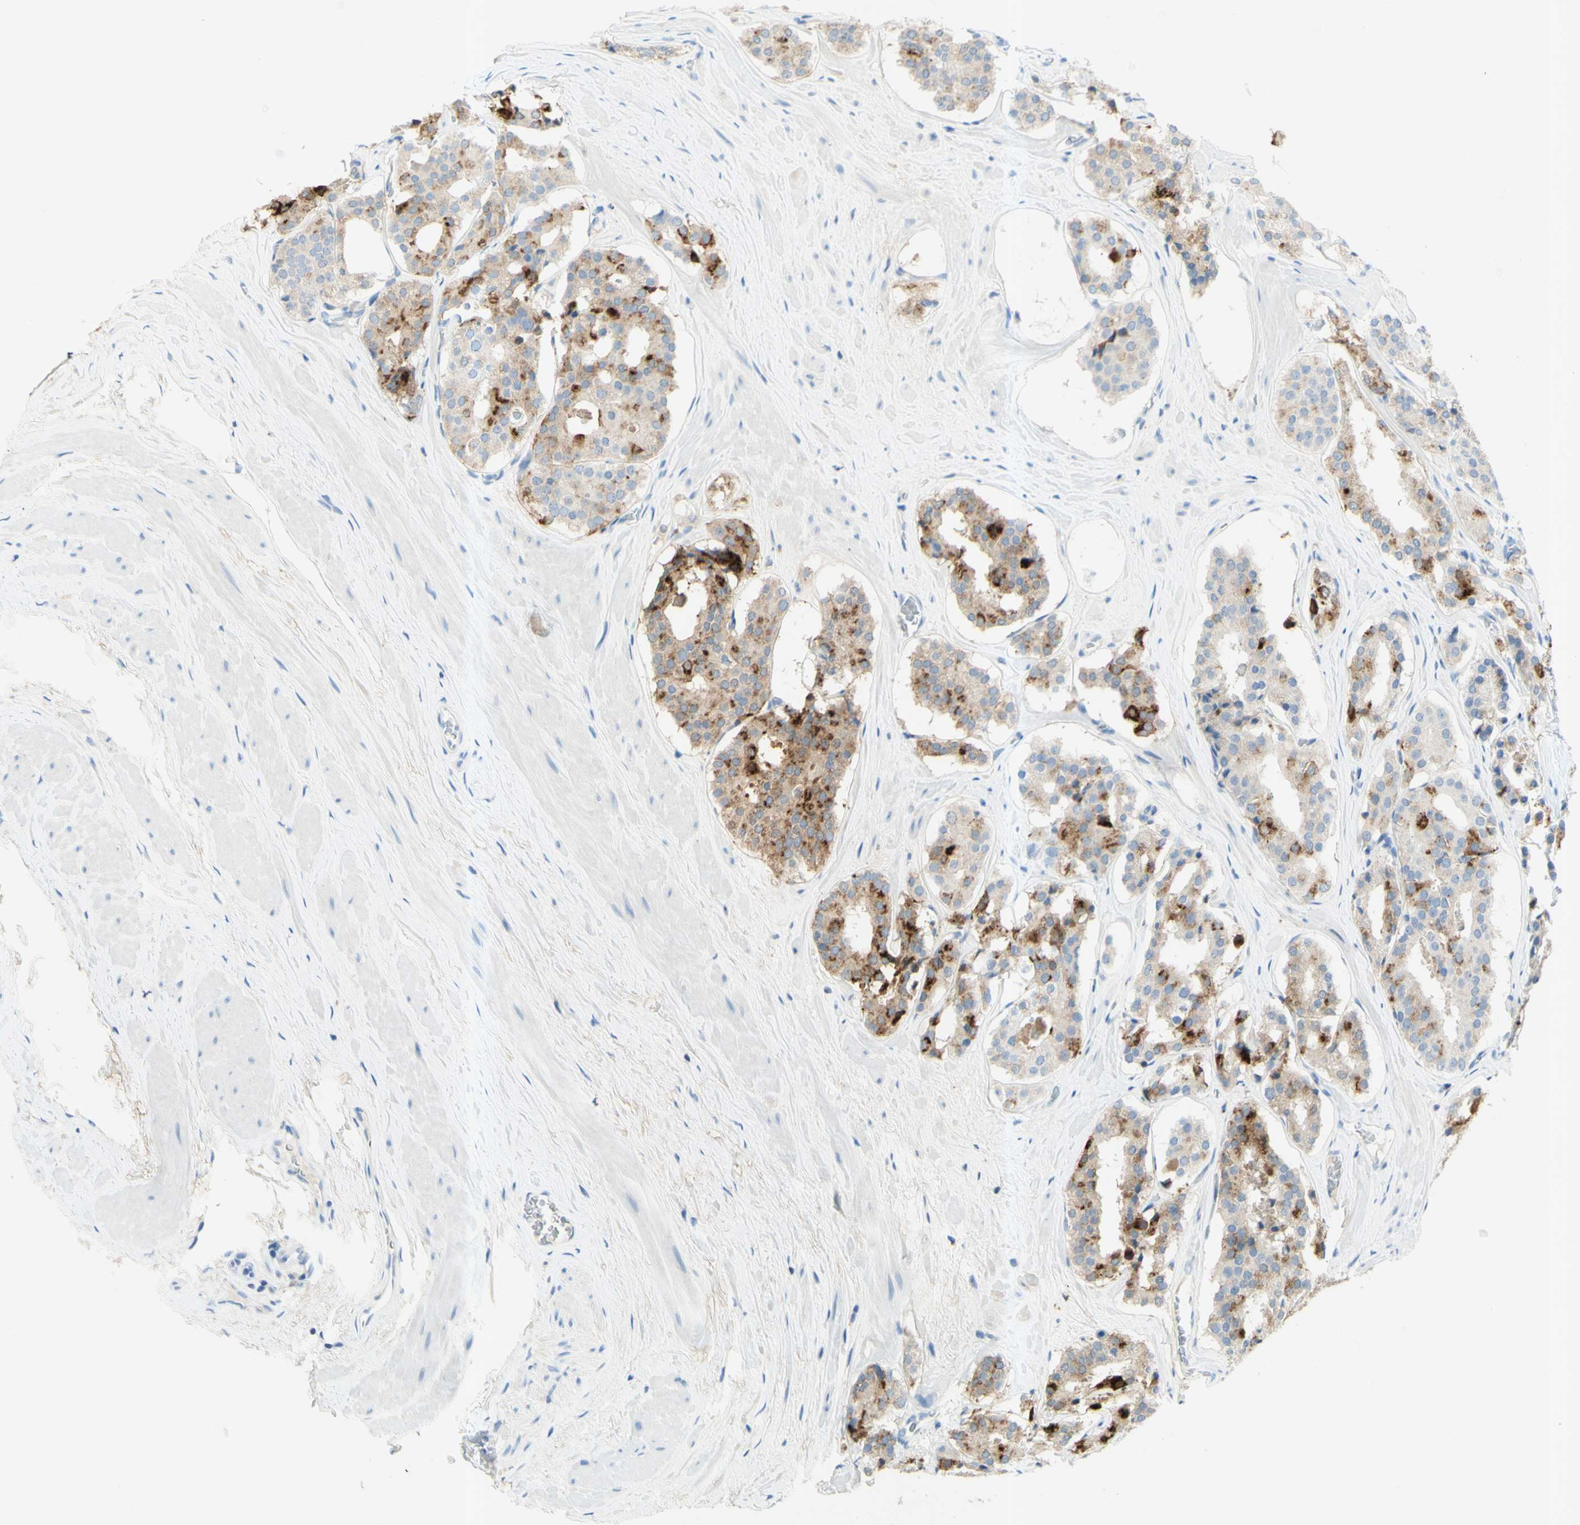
{"staining": {"intensity": "moderate", "quantity": ">75%", "location": "cytoplasmic/membranous"}, "tissue": "prostate cancer", "cell_type": "Tumor cells", "image_type": "cancer", "snomed": [{"axis": "morphology", "description": "Adenocarcinoma, High grade"}, {"axis": "topography", "description": "Prostate"}], "caption": "The histopathology image demonstrates staining of prostate cancer, revealing moderate cytoplasmic/membranous protein expression (brown color) within tumor cells.", "gene": "GDF15", "patient": {"sex": "male", "age": 60}}